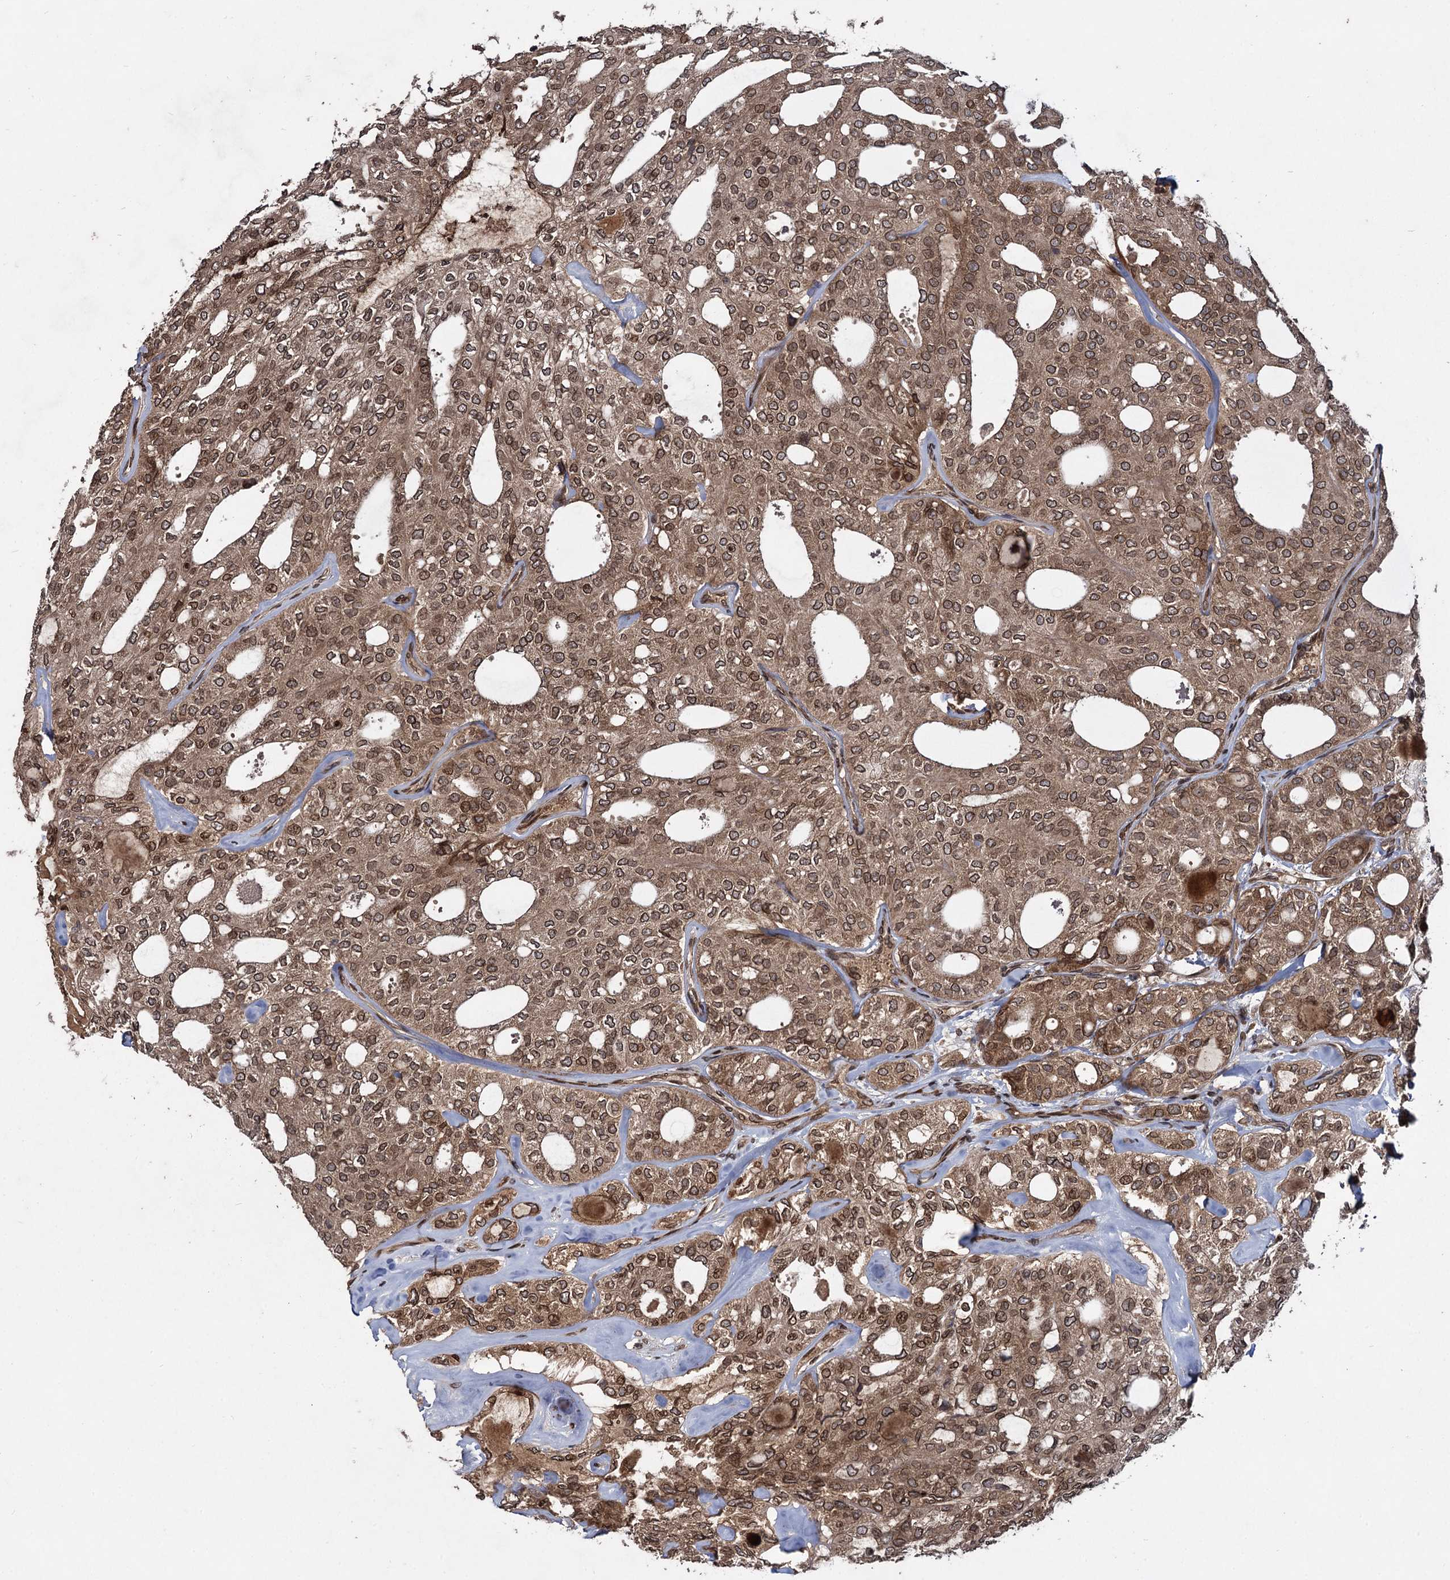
{"staining": {"intensity": "moderate", "quantity": ">75%", "location": "cytoplasmic/membranous,nuclear"}, "tissue": "thyroid cancer", "cell_type": "Tumor cells", "image_type": "cancer", "snomed": [{"axis": "morphology", "description": "Follicular adenoma carcinoma, NOS"}, {"axis": "topography", "description": "Thyroid gland"}], "caption": "Tumor cells show medium levels of moderate cytoplasmic/membranous and nuclear staining in approximately >75% of cells in thyroid cancer.", "gene": "DCP1B", "patient": {"sex": "male", "age": 75}}